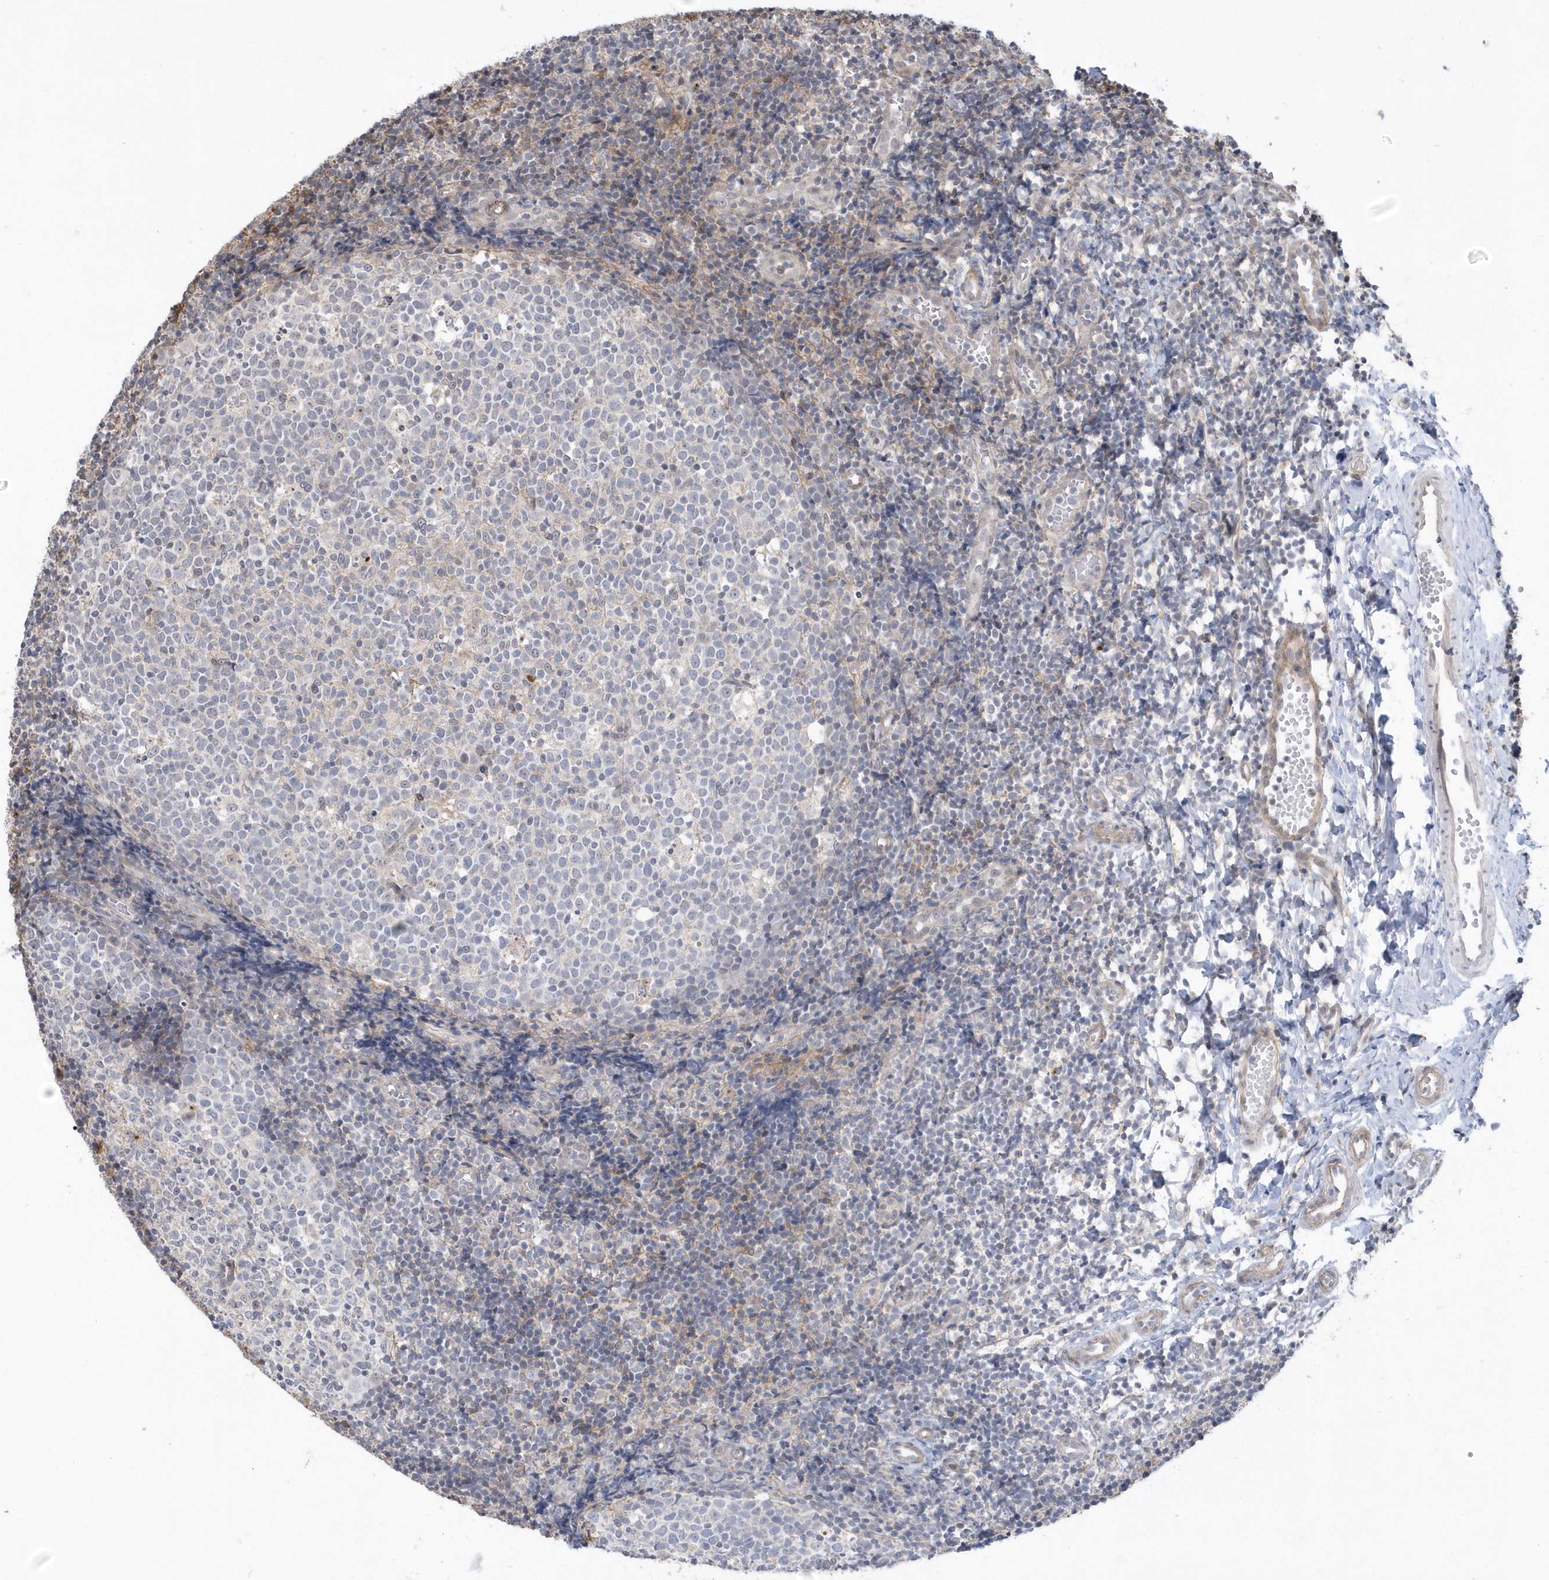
{"staining": {"intensity": "negative", "quantity": "none", "location": "none"}, "tissue": "tonsil", "cell_type": "Germinal center cells", "image_type": "normal", "snomed": [{"axis": "morphology", "description": "Normal tissue, NOS"}, {"axis": "topography", "description": "Tonsil"}], "caption": "DAB (3,3'-diaminobenzidine) immunohistochemical staining of benign tonsil reveals no significant expression in germinal center cells.", "gene": "CRIP3", "patient": {"sex": "female", "age": 19}}